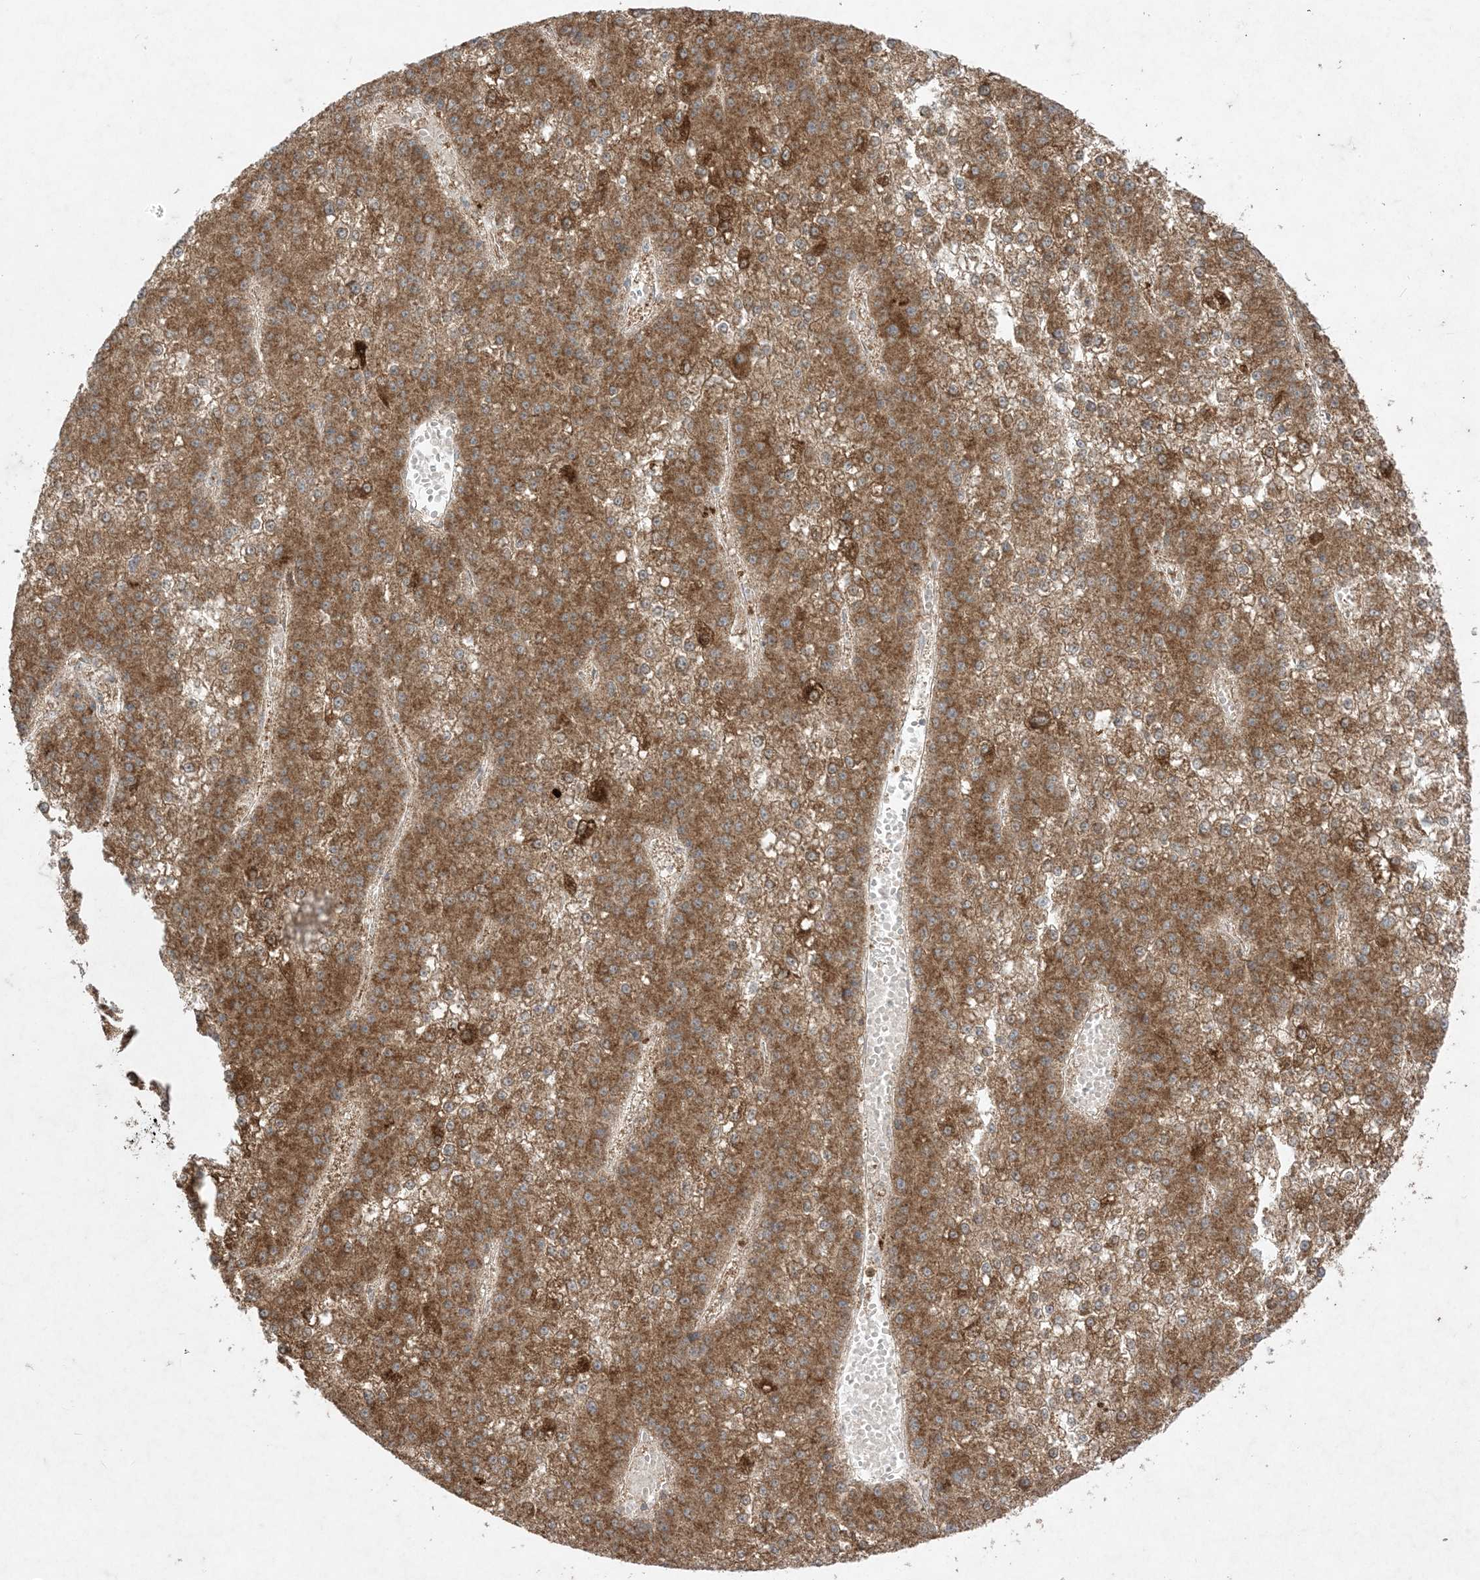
{"staining": {"intensity": "moderate", "quantity": ">75%", "location": "cytoplasmic/membranous"}, "tissue": "liver cancer", "cell_type": "Tumor cells", "image_type": "cancer", "snomed": [{"axis": "morphology", "description": "Carcinoma, Hepatocellular, NOS"}, {"axis": "topography", "description": "Liver"}], "caption": "Liver cancer (hepatocellular carcinoma) tissue reveals moderate cytoplasmic/membranous staining in about >75% of tumor cells, visualized by immunohistochemistry. (Brightfield microscopy of DAB IHC at high magnification).", "gene": "UBE2C", "patient": {"sex": "female", "age": 73}}